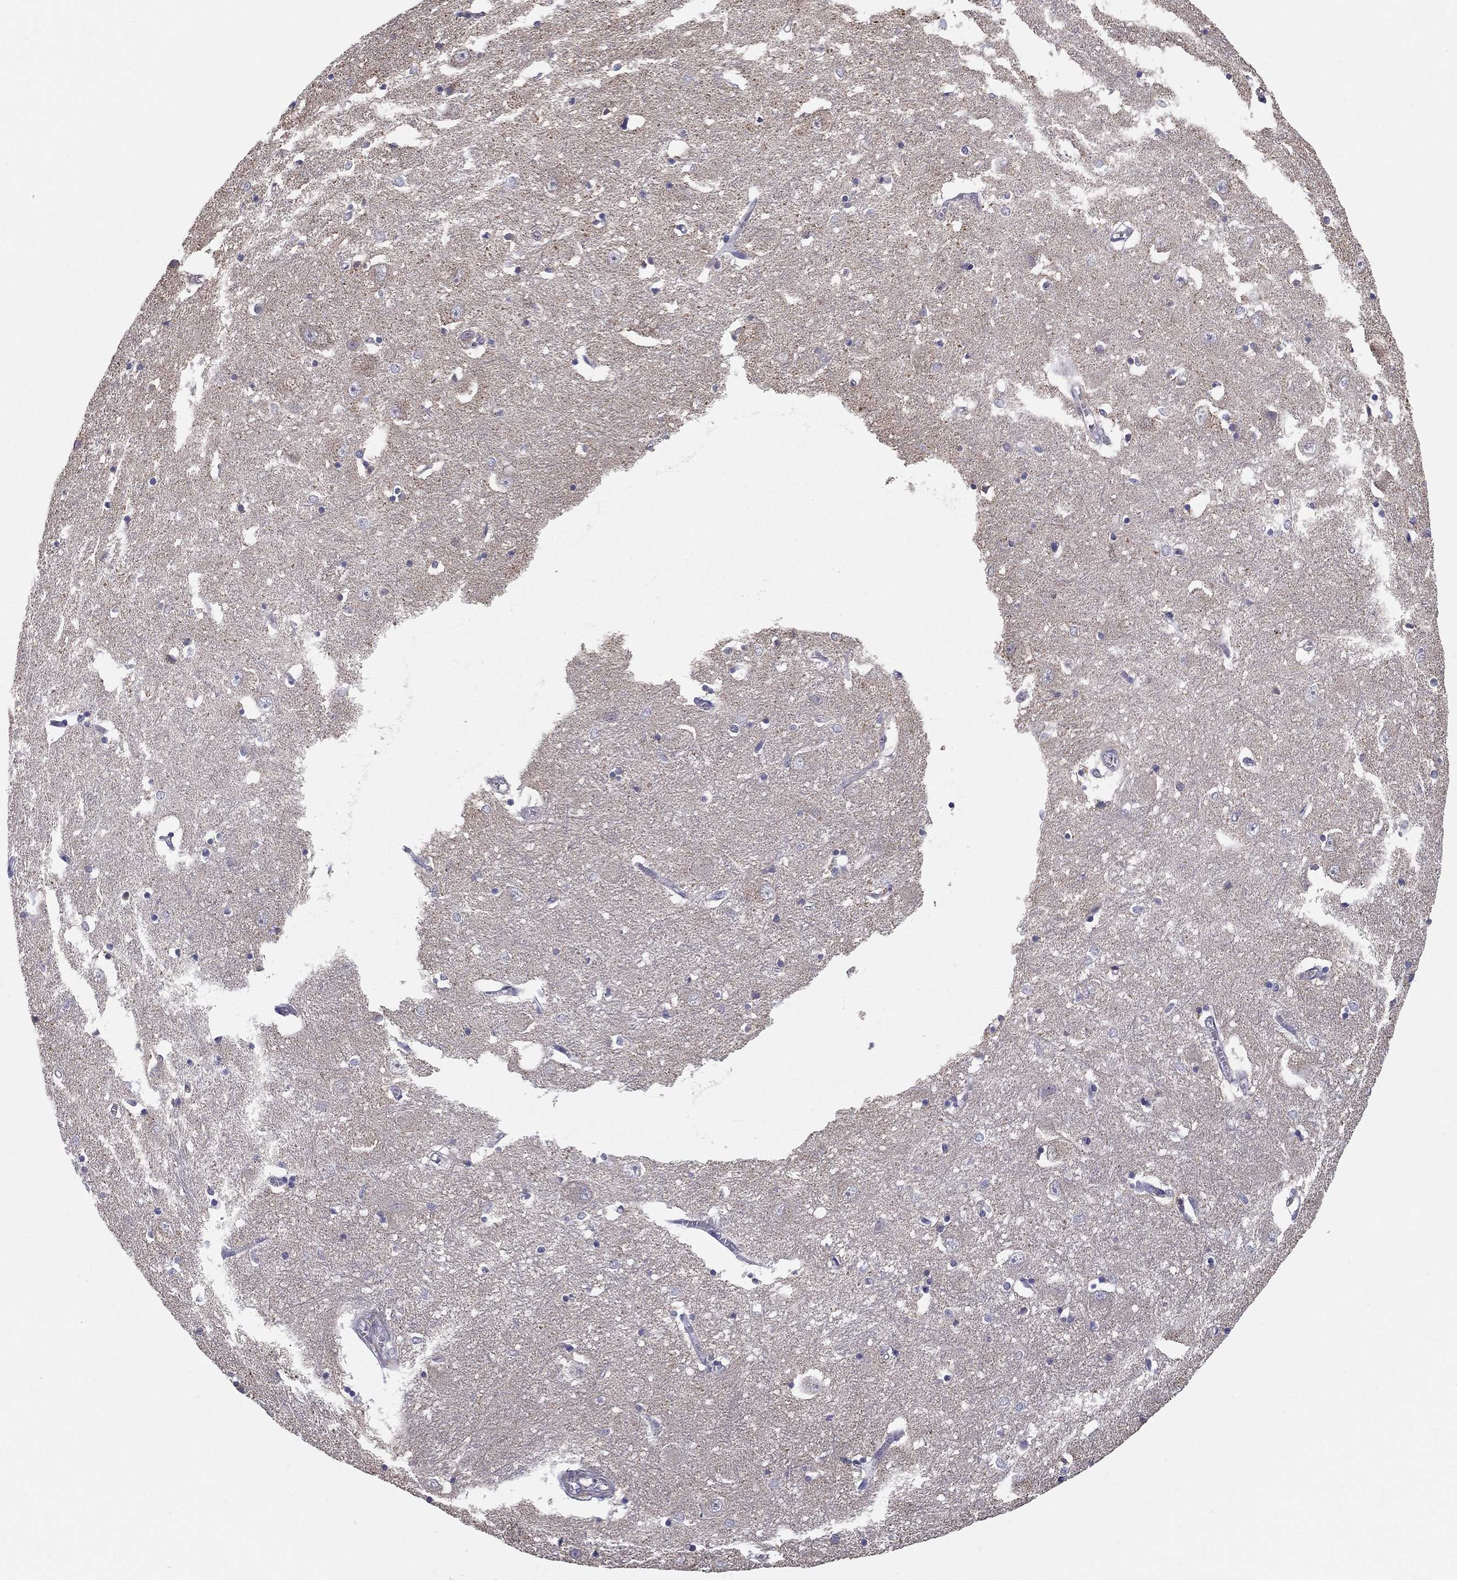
{"staining": {"intensity": "negative", "quantity": "none", "location": "none"}, "tissue": "caudate", "cell_type": "Glial cells", "image_type": "normal", "snomed": [{"axis": "morphology", "description": "Normal tissue, NOS"}, {"axis": "topography", "description": "Lateral ventricle wall"}], "caption": "Histopathology image shows no significant protein expression in glial cells of benign caudate.", "gene": "PCSK1", "patient": {"sex": "male", "age": 54}}